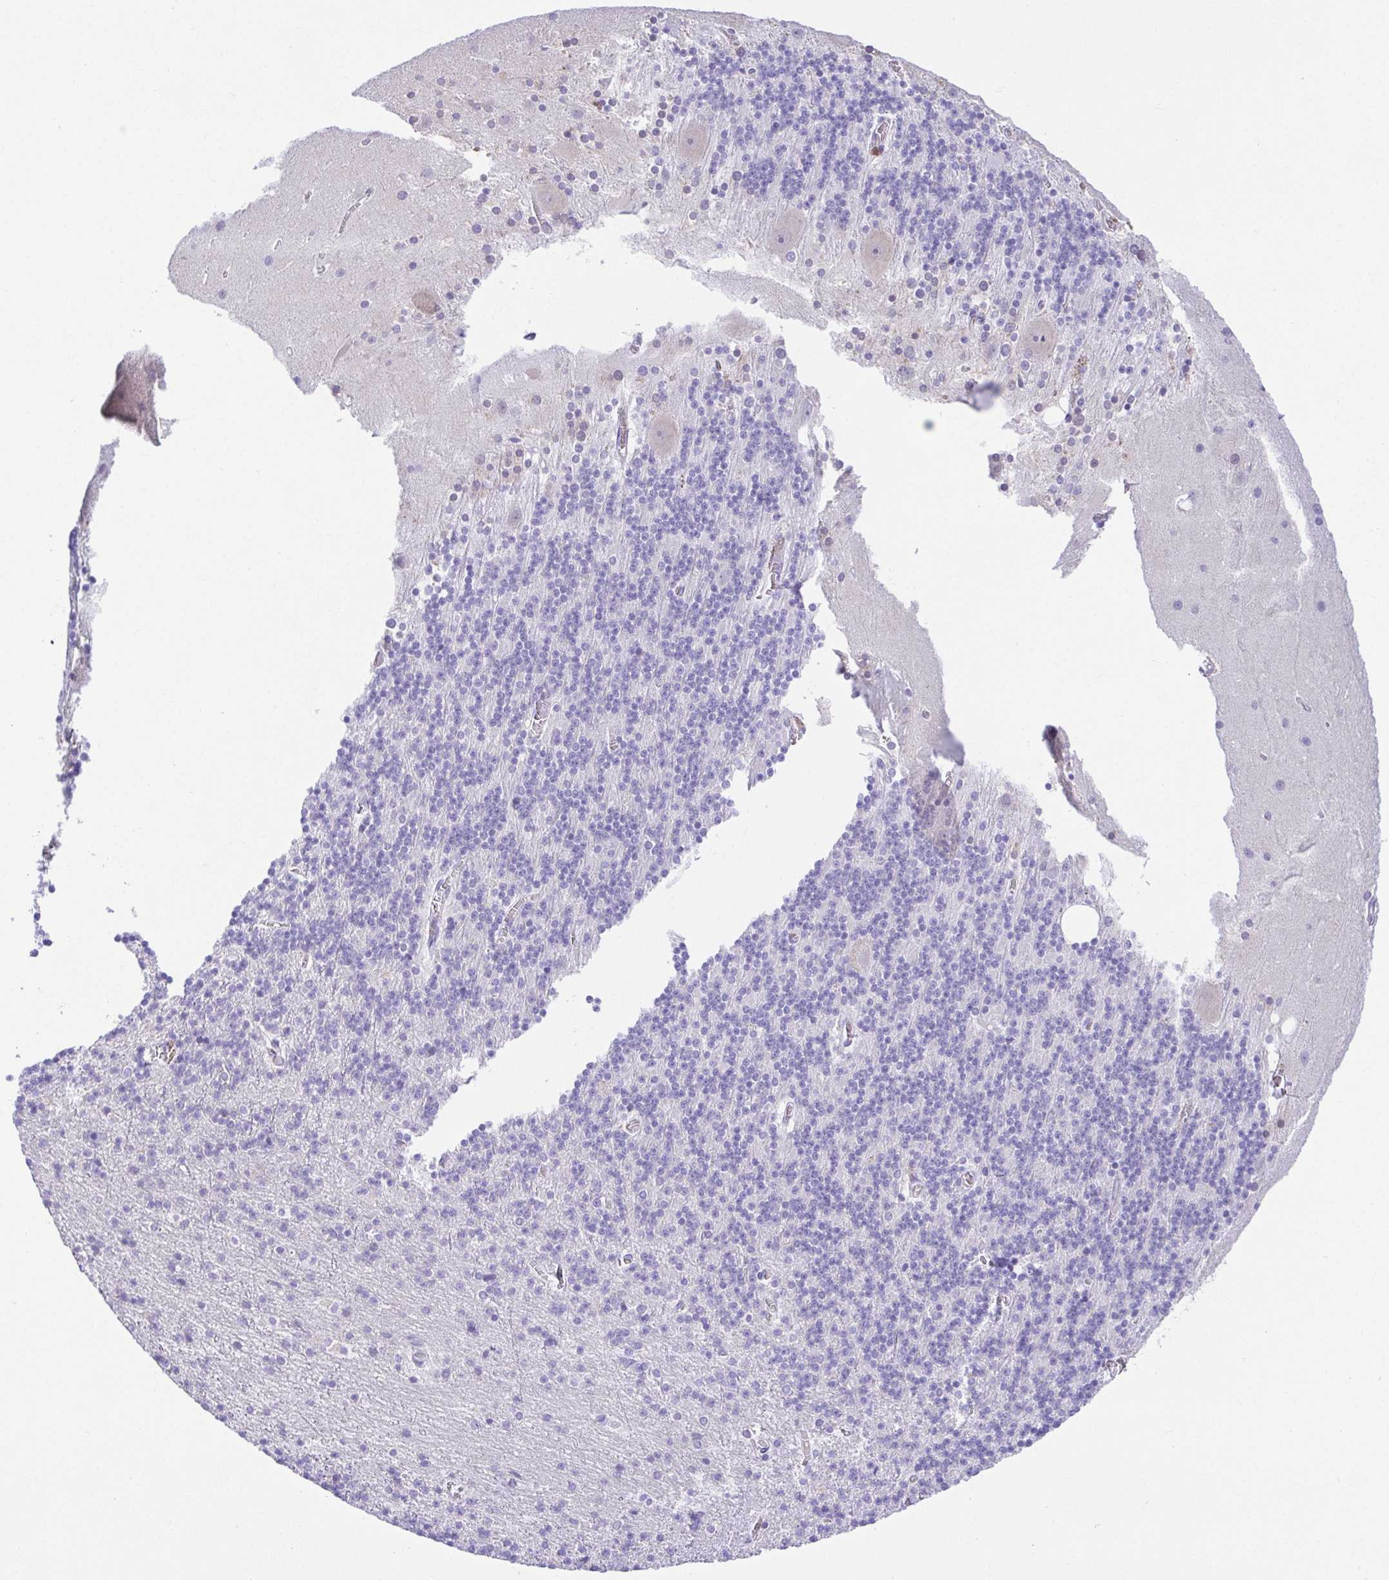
{"staining": {"intensity": "negative", "quantity": "none", "location": "none"}, "tissue": "cerebellum", "cell_type": "Cells in granular layer", "image_type": "normal", "snomed": [{"axis": "morphology", "description": "Normal tissue, NOS"}, {"axis": "topography", "description": "Cerebellum"}], "caption": "IHC image of unremarkable cerebellum: cerebellum stained with DAB exhibits no significant protein positivity in cells in granular layer.", "gene": "LUZP4", "patient": {"sex": "male", "age": 70}}